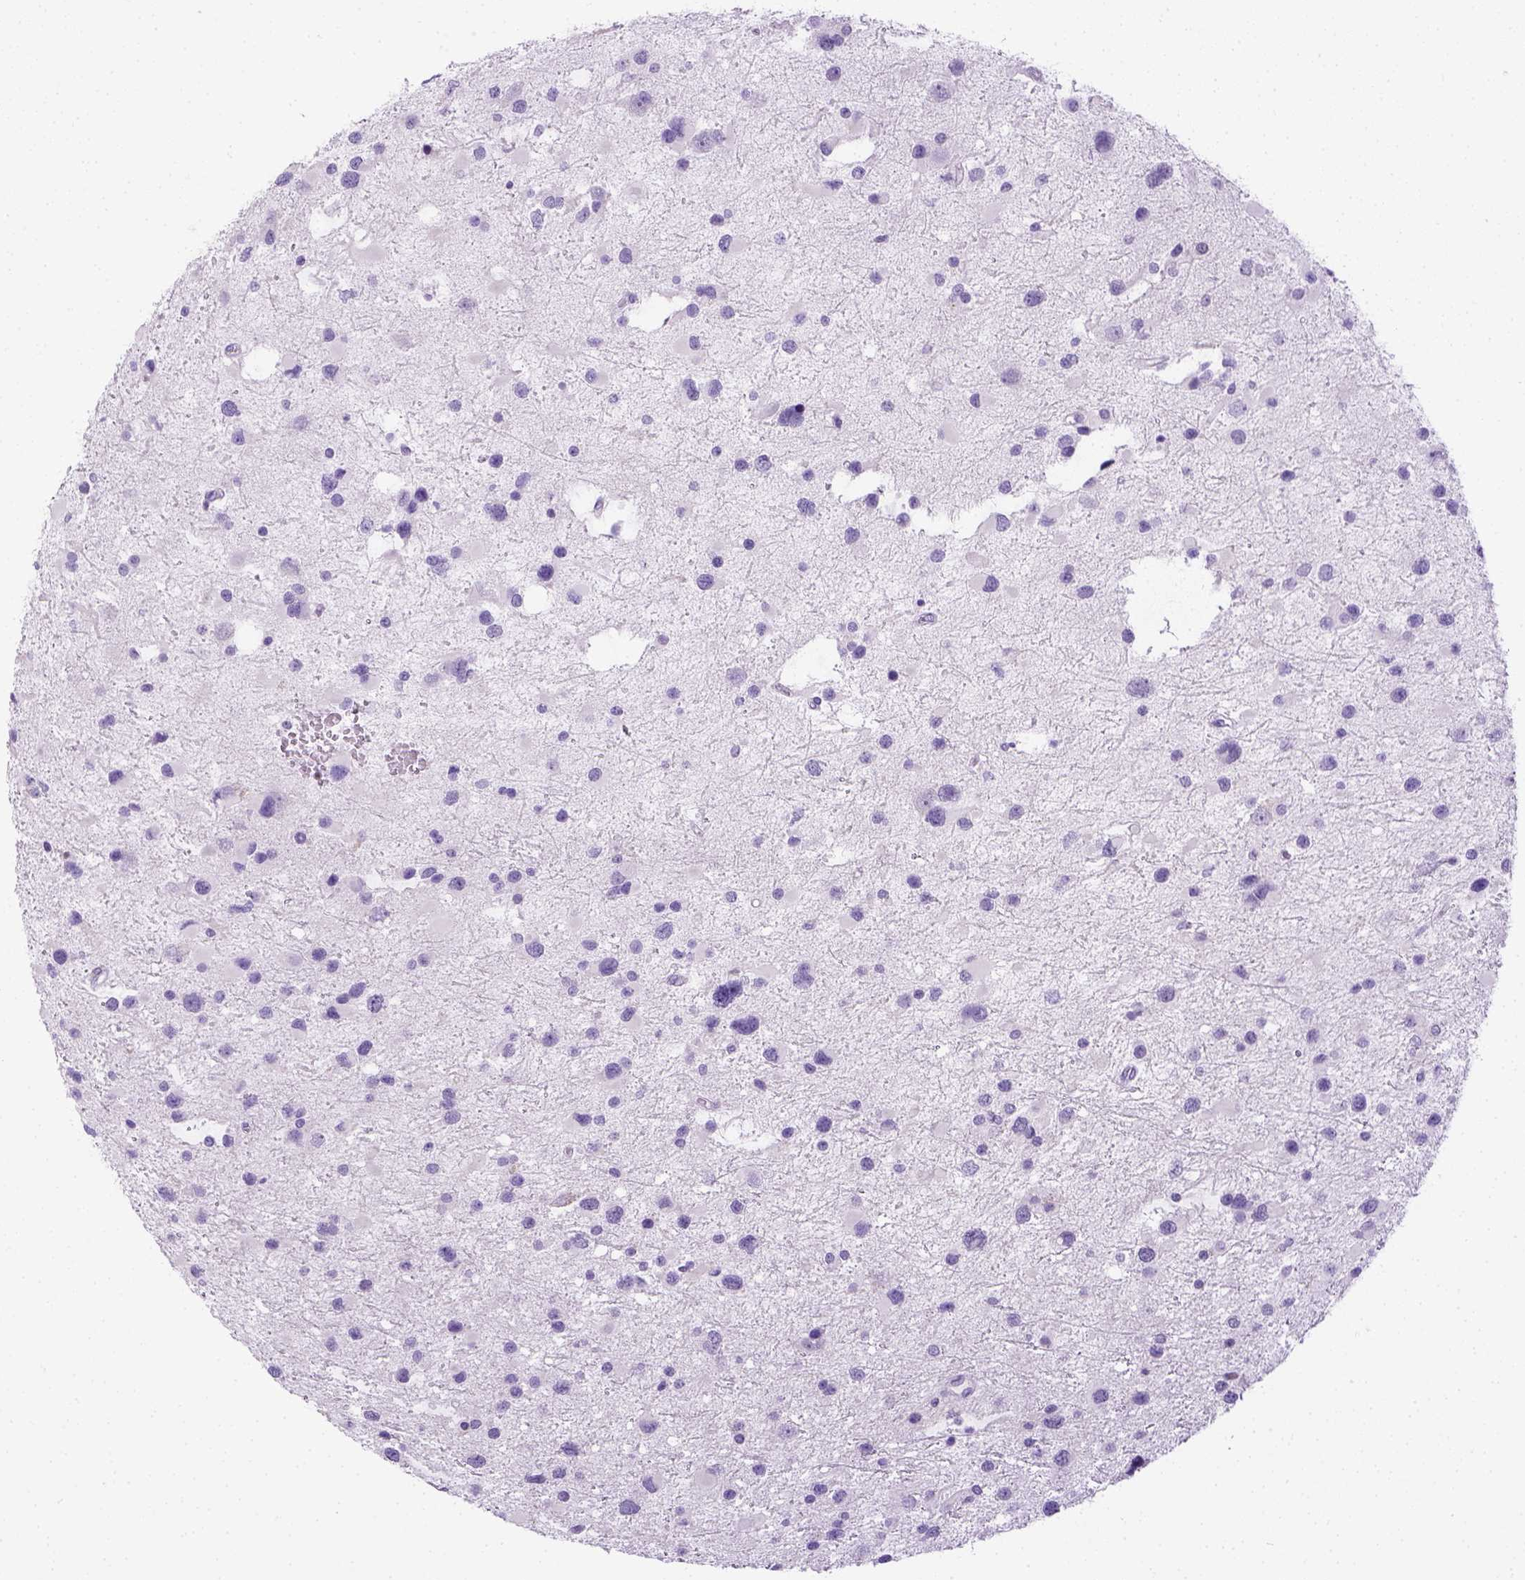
{"staining": {"intensity": "negative", "quantity": "none", "location": "none"}, "tissue": "glioma", "cell_type": "Tumor cells", "image_type": "cancer", "snomed": [{"axis": "morphology", "description": "Glioma, malignant, Low grade"}, {"axis": "topography", "description": "Brain"}], "caption": "Immunohistochemical staining of malignant low-grade glioma reveals no significant staining in tumor cells.", "gene": "LGSN", "patient": {"sex": "female", "age": 32}}